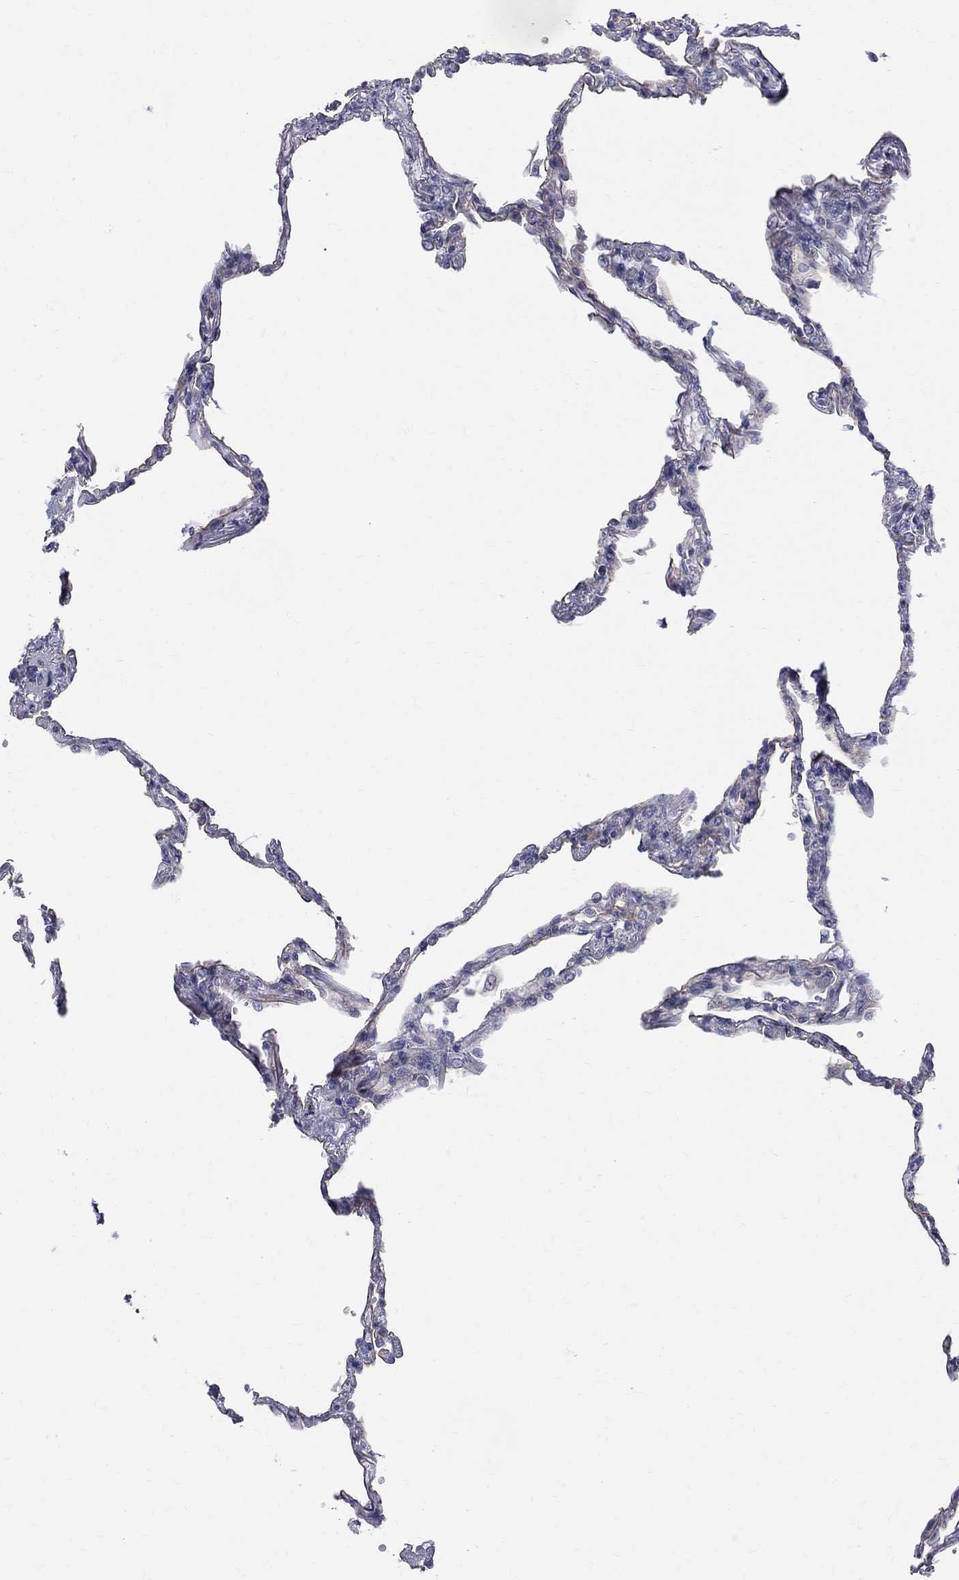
{"staining": {"intensity": "negative", "quantity": "none", "location": "none"}, "tissue": "lung", "cell_type": "Alveolar cells", "image_type": "normal", "snomed": [{"axis": "morphology", "description": "Normal tissue, NOS"}, {"axis": "topography", "description": "Lung"}], "caption": "This is an immunohistochemistry (IHC) histopathology image of benign human lung. There is no expression in alveolar cells.", "gene": "POMZP3", "patient": {"sex": "male", "age": 78}}